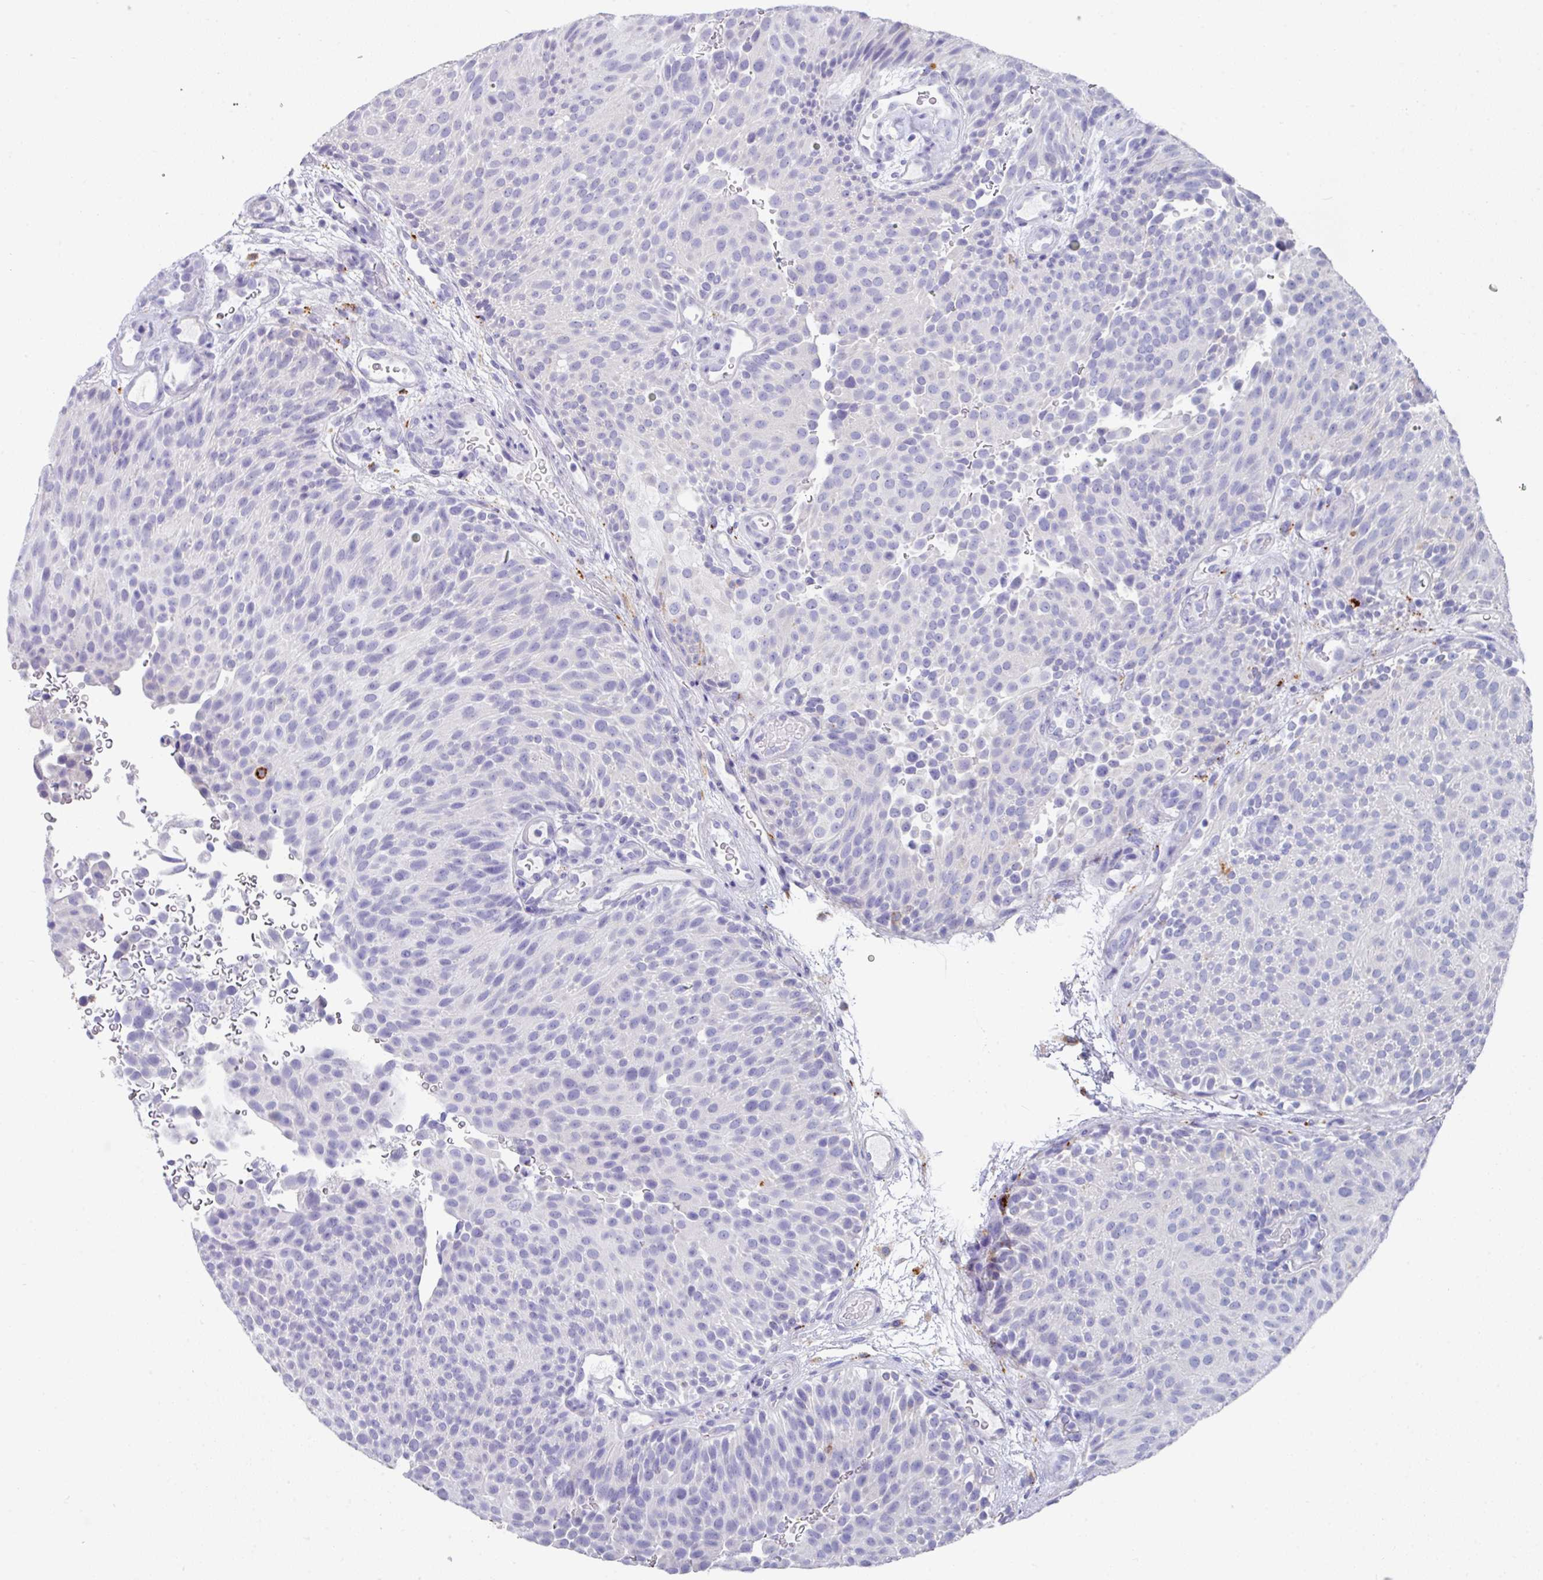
{"staining": {"intensity": "negative", "quantity": "none", "location": "none"}, "tissue": "urothelial cancer", "cell_type": "Tumor cells", "image_type": "cancer", "snomed": [{"axis": "morphology", "description": "Urothelial carcinoma, Low grade"}, {"axis": "topography", "description": "Urinary bladder"}], "caption": "Photomicrograph shows no protein staining in tumor cells of urothelial cancer tissue. (DAB (3,3'-diaminobenzidine) immunohistochemistry (IHC), high magnification).", "gene": "CPVL", "patient": {"sex": "male", "age": 78}}